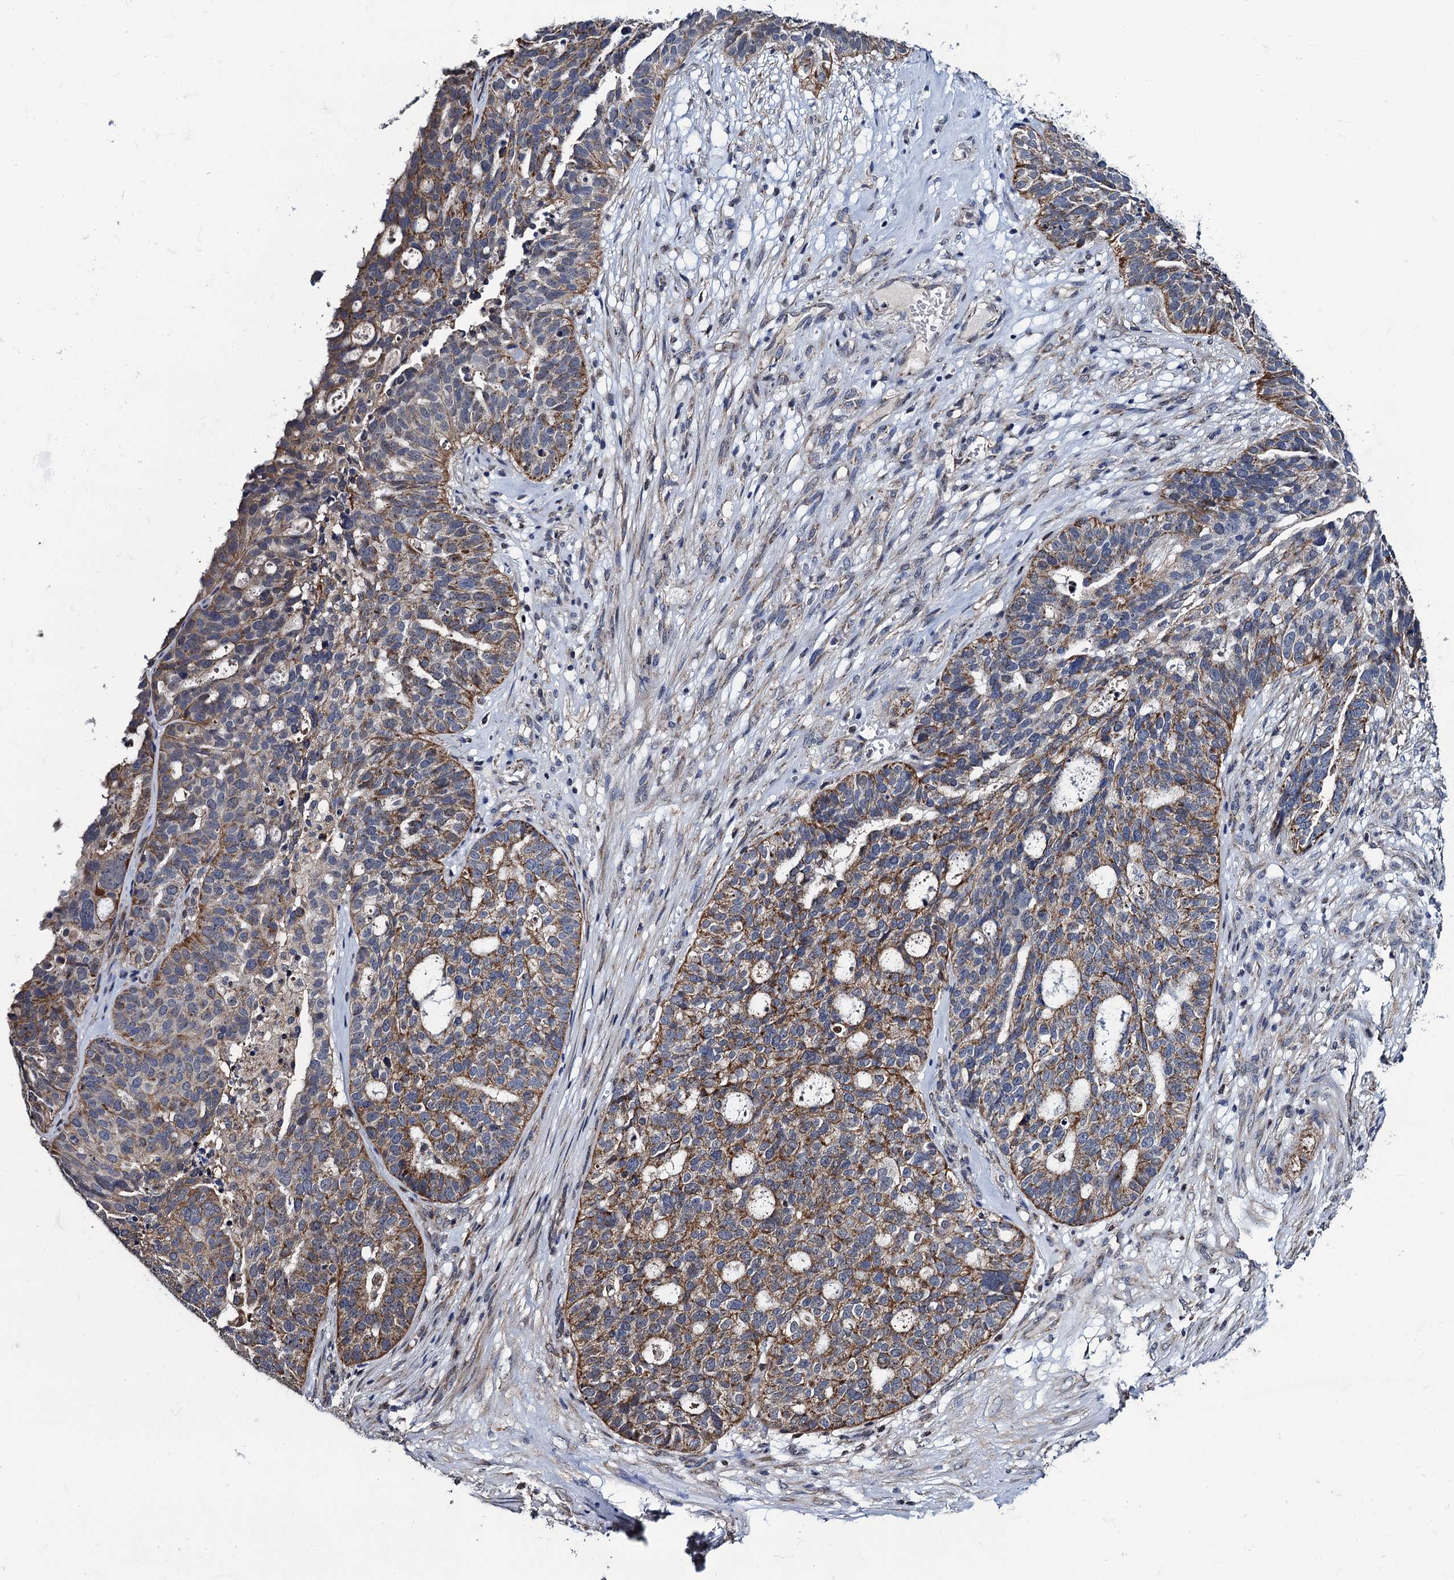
{"staining": {"intensity": "moderate", "quantity": "25%-75%", "location": "cytoplasmic/membranous"}, "tissue": "ovarian cancer", "cell_type": "Tumor cells", "image_type": "cancer", "snomed": [{"axis": "morphology", "description": "Cystadenocarcinoma, serous, NOS"}, {"axis": "topography", "description": "Ovary"}], "caption": "IHC of ovarian cancer exhibits medium levels of moderate cytoplasmic/membranous positivity in approximately 25%-75% of tumor cells.", "gene": "PTCD3", "patient": {"sex": "female", "age": 59}}